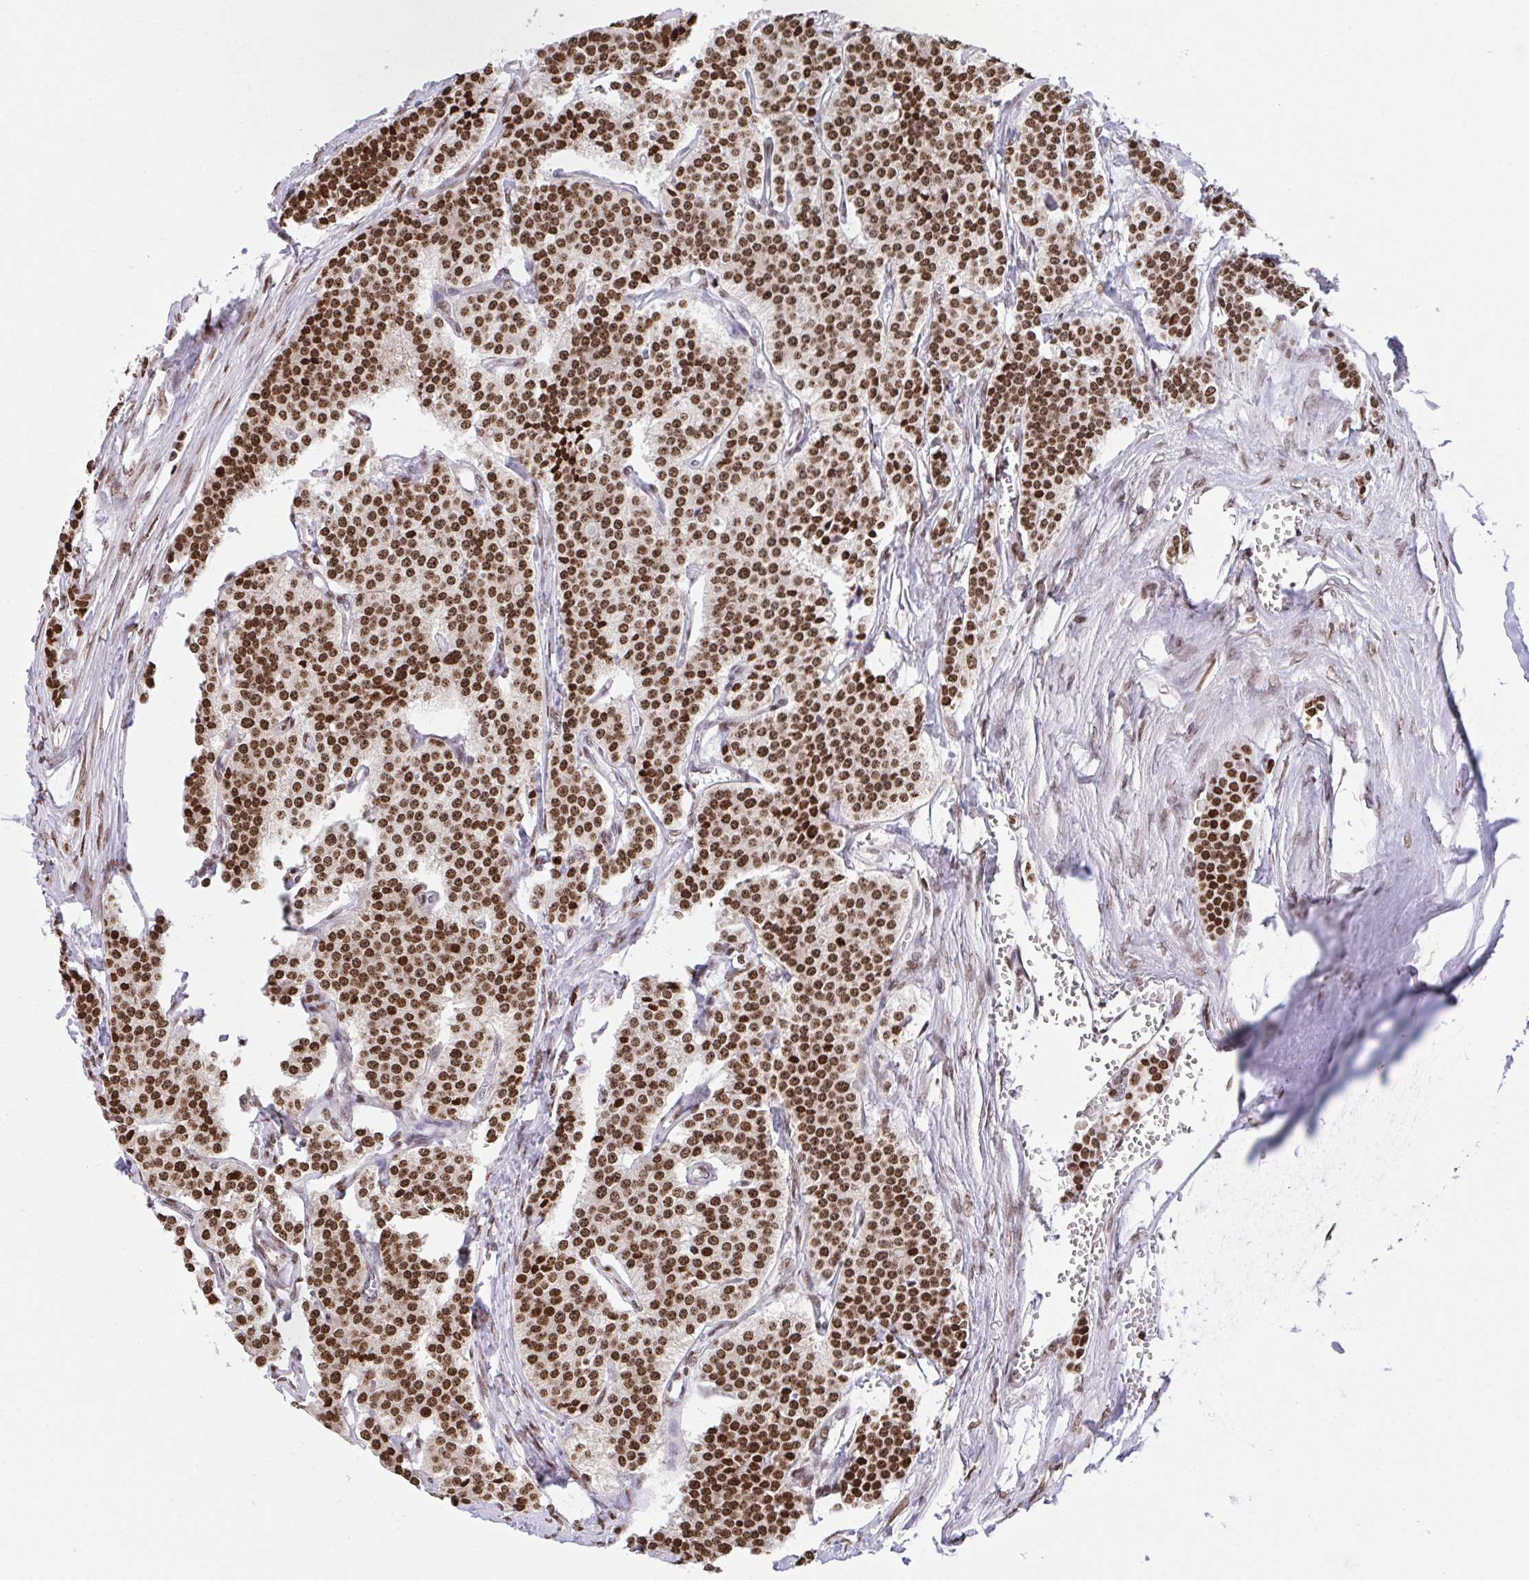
{"staining": {"intensity": "strong", "quantity": ">75%", "location": "nuclear"}, "tissue": "carcinoid", "cell_type": "Tumor cells", "image_type": "cancer", "snomed": [{"axis": "morphology", "description": "Carcinoid, malignant, NOS"}, {"axis": "topography", "description": "Small intestine"}], "caption": "Immunohistochemical staining of human carcinoid (malignant) displays strong nuclear protein positivity in approximately >75% of tumor cells. (brown staining indicates protein expression, while blue staining denotes nuclei).", "gene": "RAPGEF5", "patient": {"sex": "male", "age": 63}}